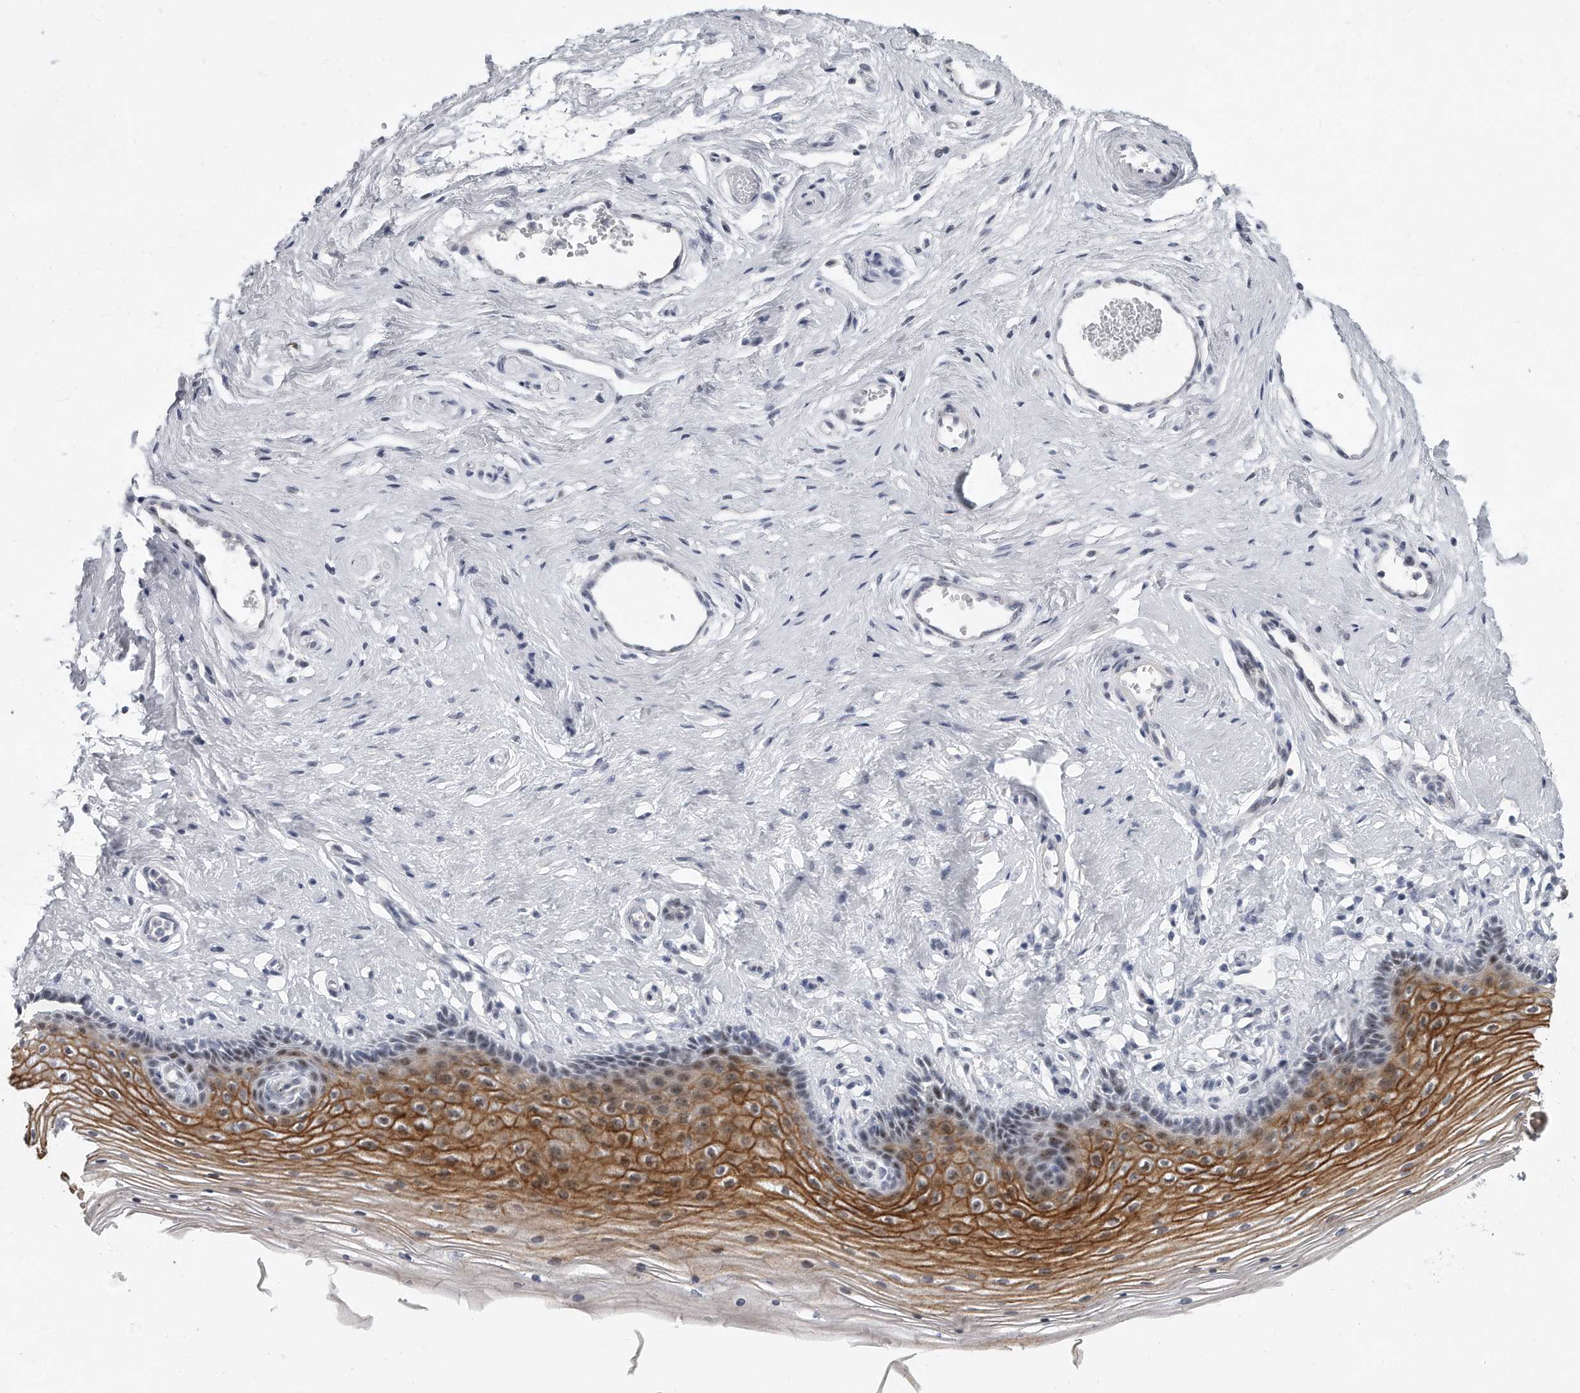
{"staining": {"intensity": "strong", "quantity": "25%-75%", "location": "cytoplasmic/membranous"}, "tissue": "vagina", "cell_type": "Squamous epithelial cells", "image_type": "normal", "snomed": [{"axis": "morphology", "description": "Normal tissue, NOS"}, {"axis": "topography", "description": "Vagina"}], "caption": "This is a histology image of IHC staining of normal vagina, which shows strong positivity in the cytoplasmic/membranous of squamous epithelial cells.", "gene": "TFCP2L1", "patient": {"sex": "female", "age": 46}}